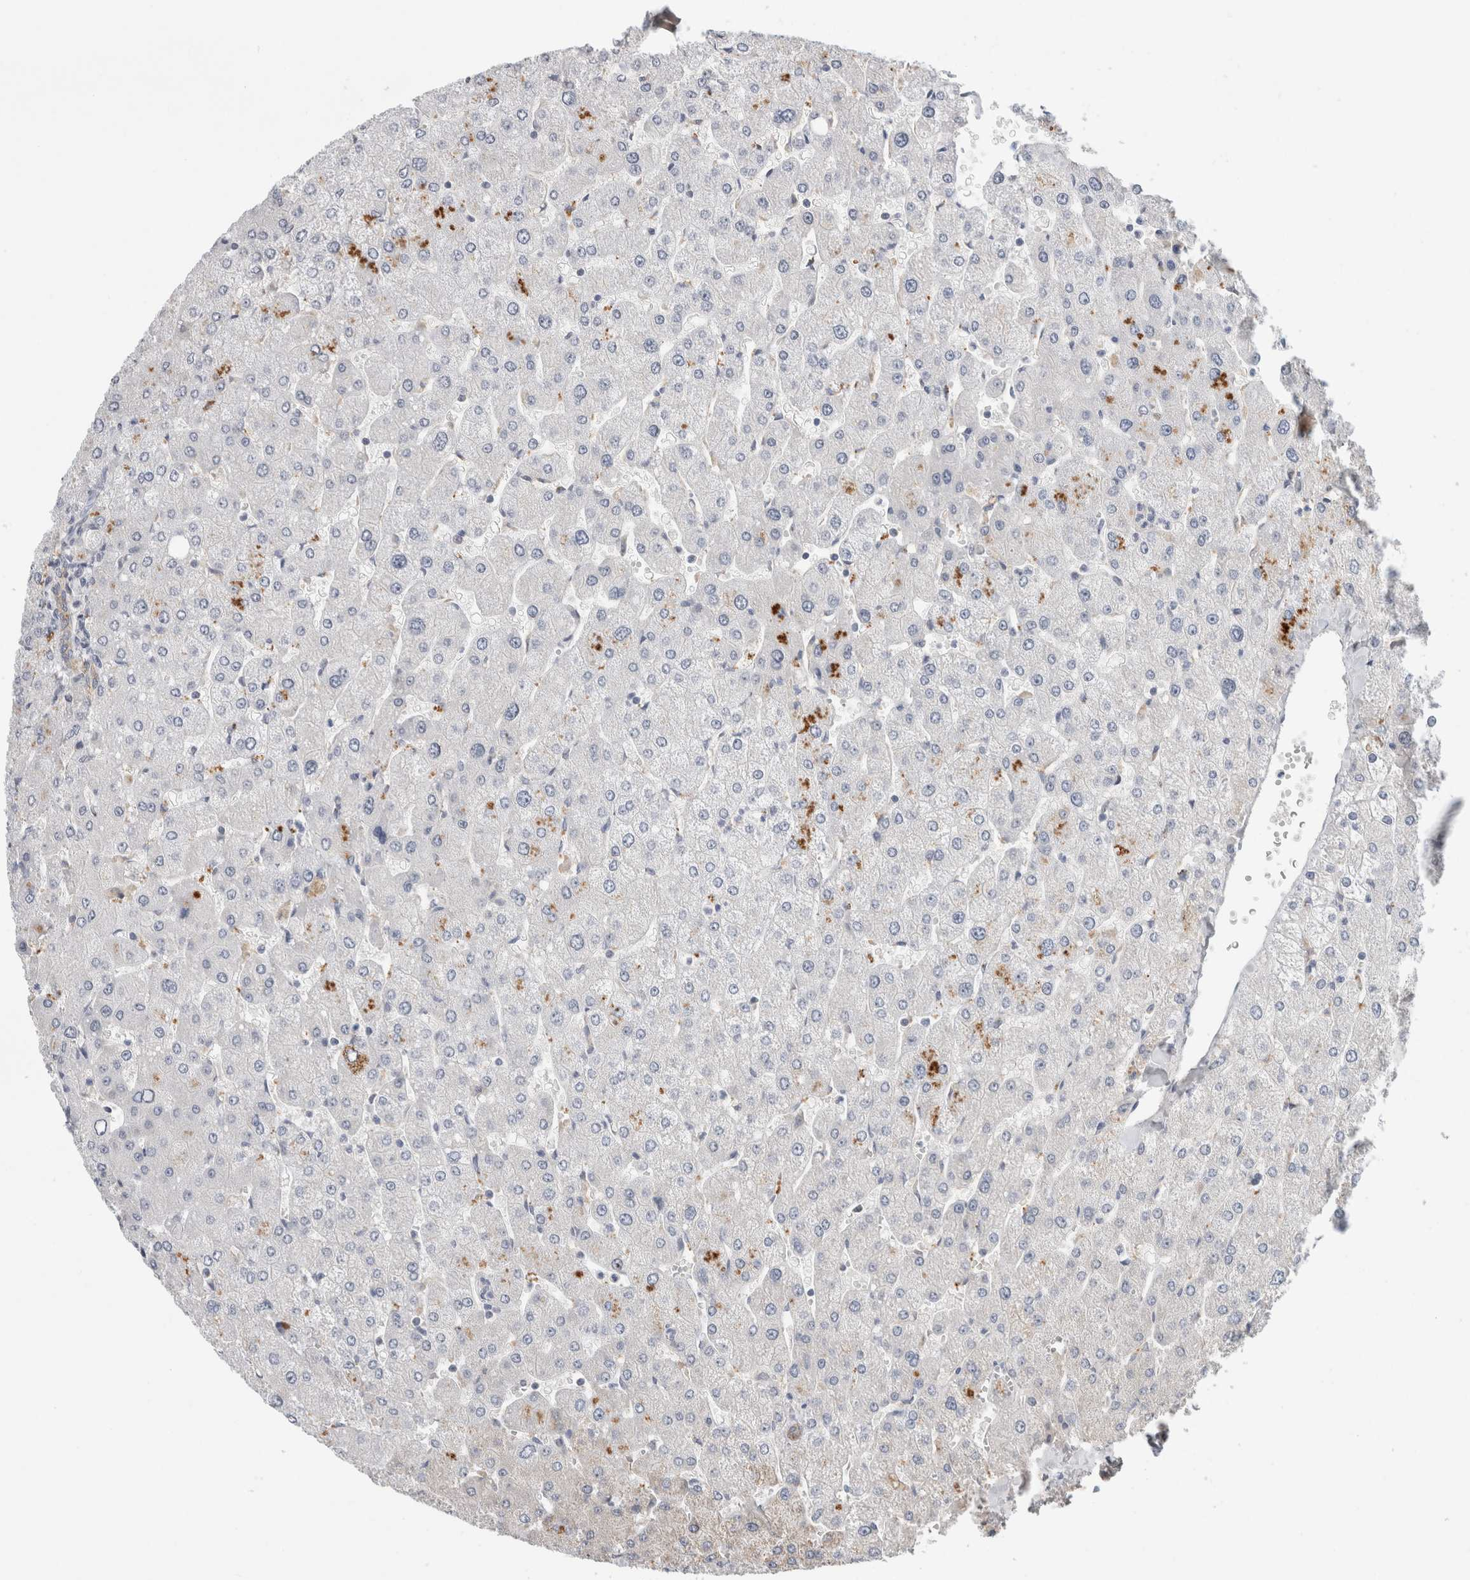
{"staining": {"intensity": "weak", "quantity": "25%-75%", "location": "cytoplasmic/membranous"}, "tissue": "liver", "cell_type": "Cholangiocytes", "image_type": "normal", "snomed": [{"axis": "morphology", "description": "Normal tissue, NOS"}, {"axis": "topography", "description": "Liver"}], "caption": "The immunohistochemical stain highlights weak cytoplasmic/membranous staining in cholangiocytes of benign liver. Nuclei are stained in blue.", "gene": "HCN3", "patient": {"sex": "male", "age": 55}}